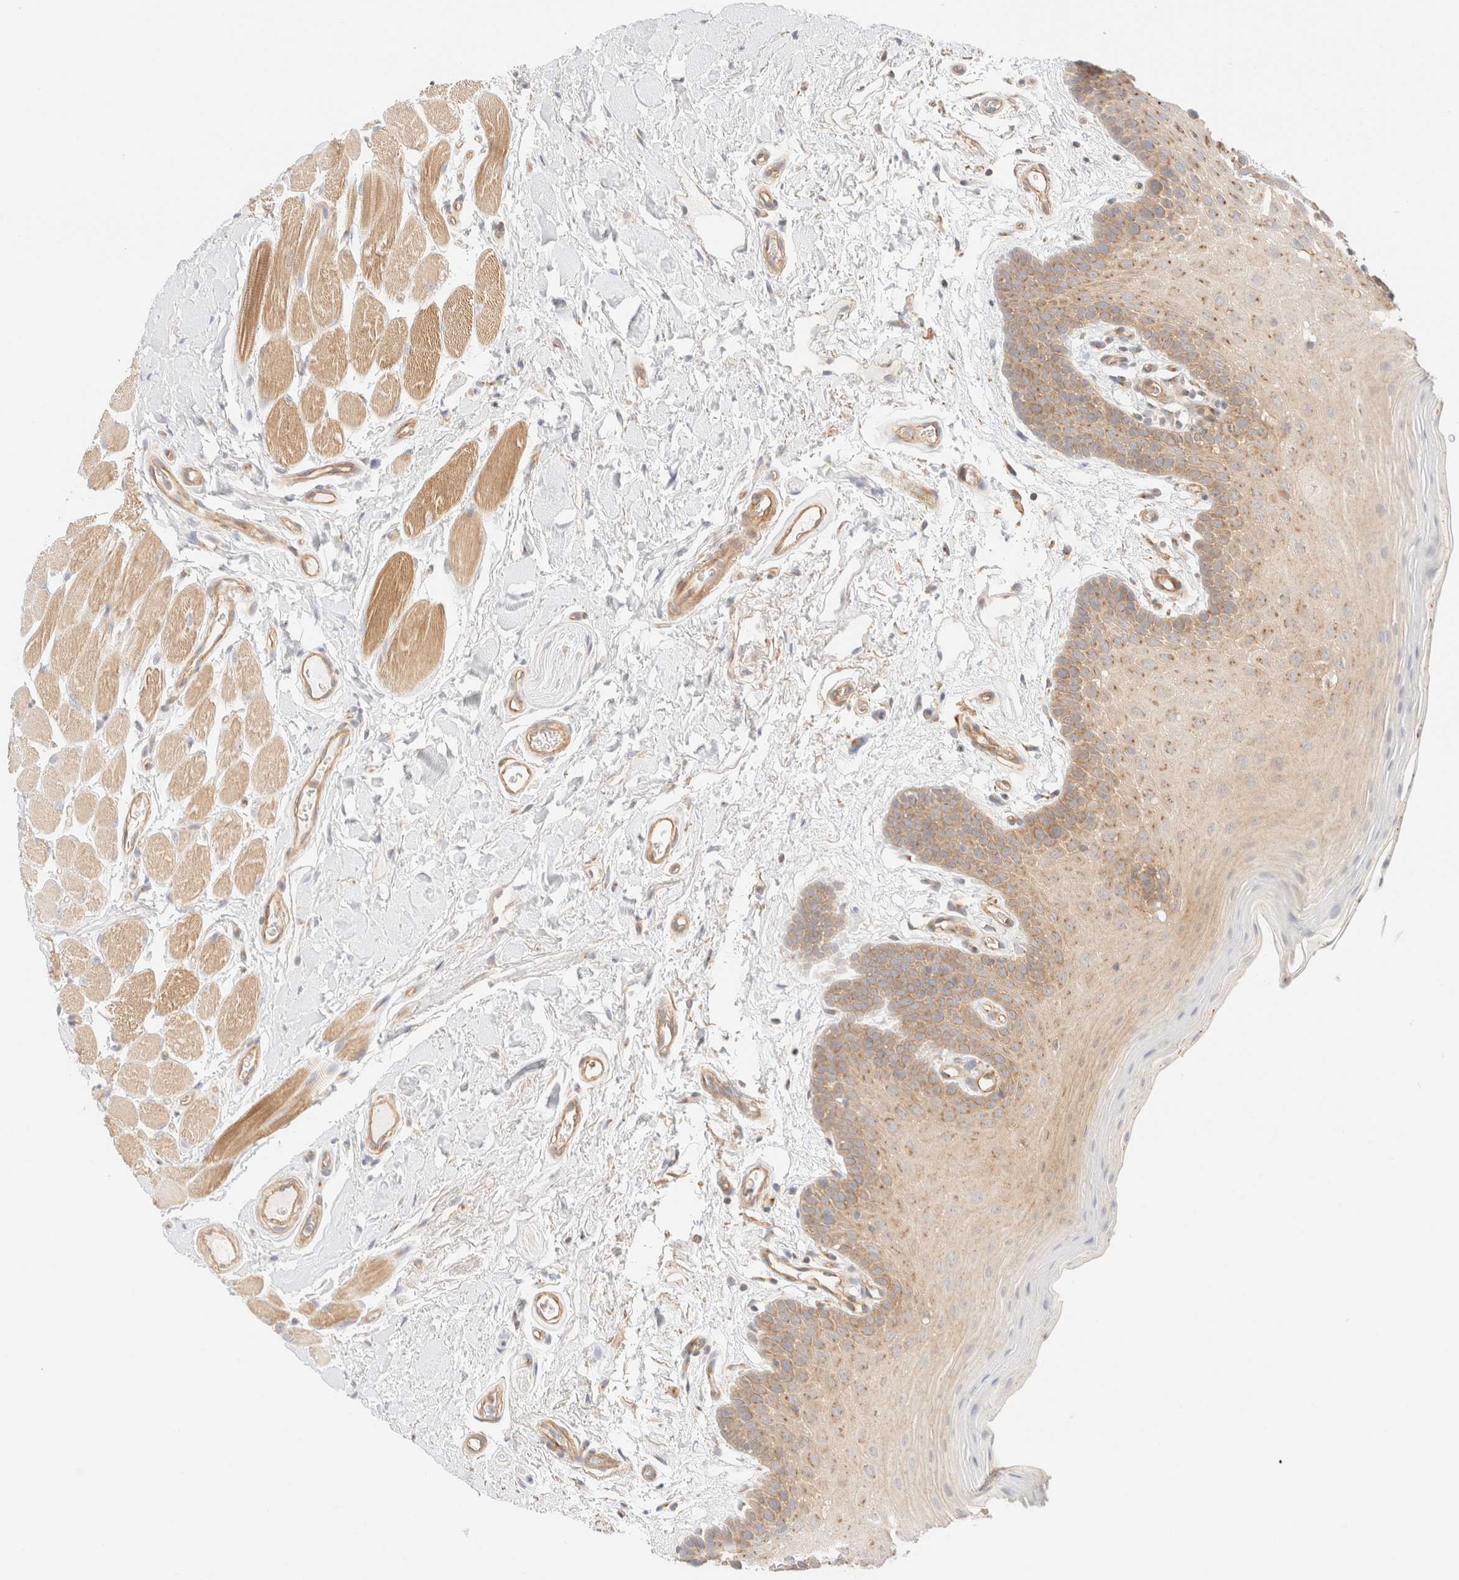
{"staining": {"intensity": "weak", "quantity": "25%-75%", "location": "cytoplasmic/membranous"}, "tissue": "oral mucosa", "cell_type": "Squamous epithelial cells", "image_type": "normal", "snomed": [{"axis": "morphology", "description": "Normal tissue, NOS"}, {"axis": "topography", "description": "Oral tissue"}], "caption": "Weak cytoplasmic/membranous positivity is identified in approximately 25%-75% of squamous epithelial cells in unremarkable oral mucosa. (IHC, brightfield microscopy, high magnification).", "gene": "MYO10", "patient": {"sex": "male", "age": 62}}